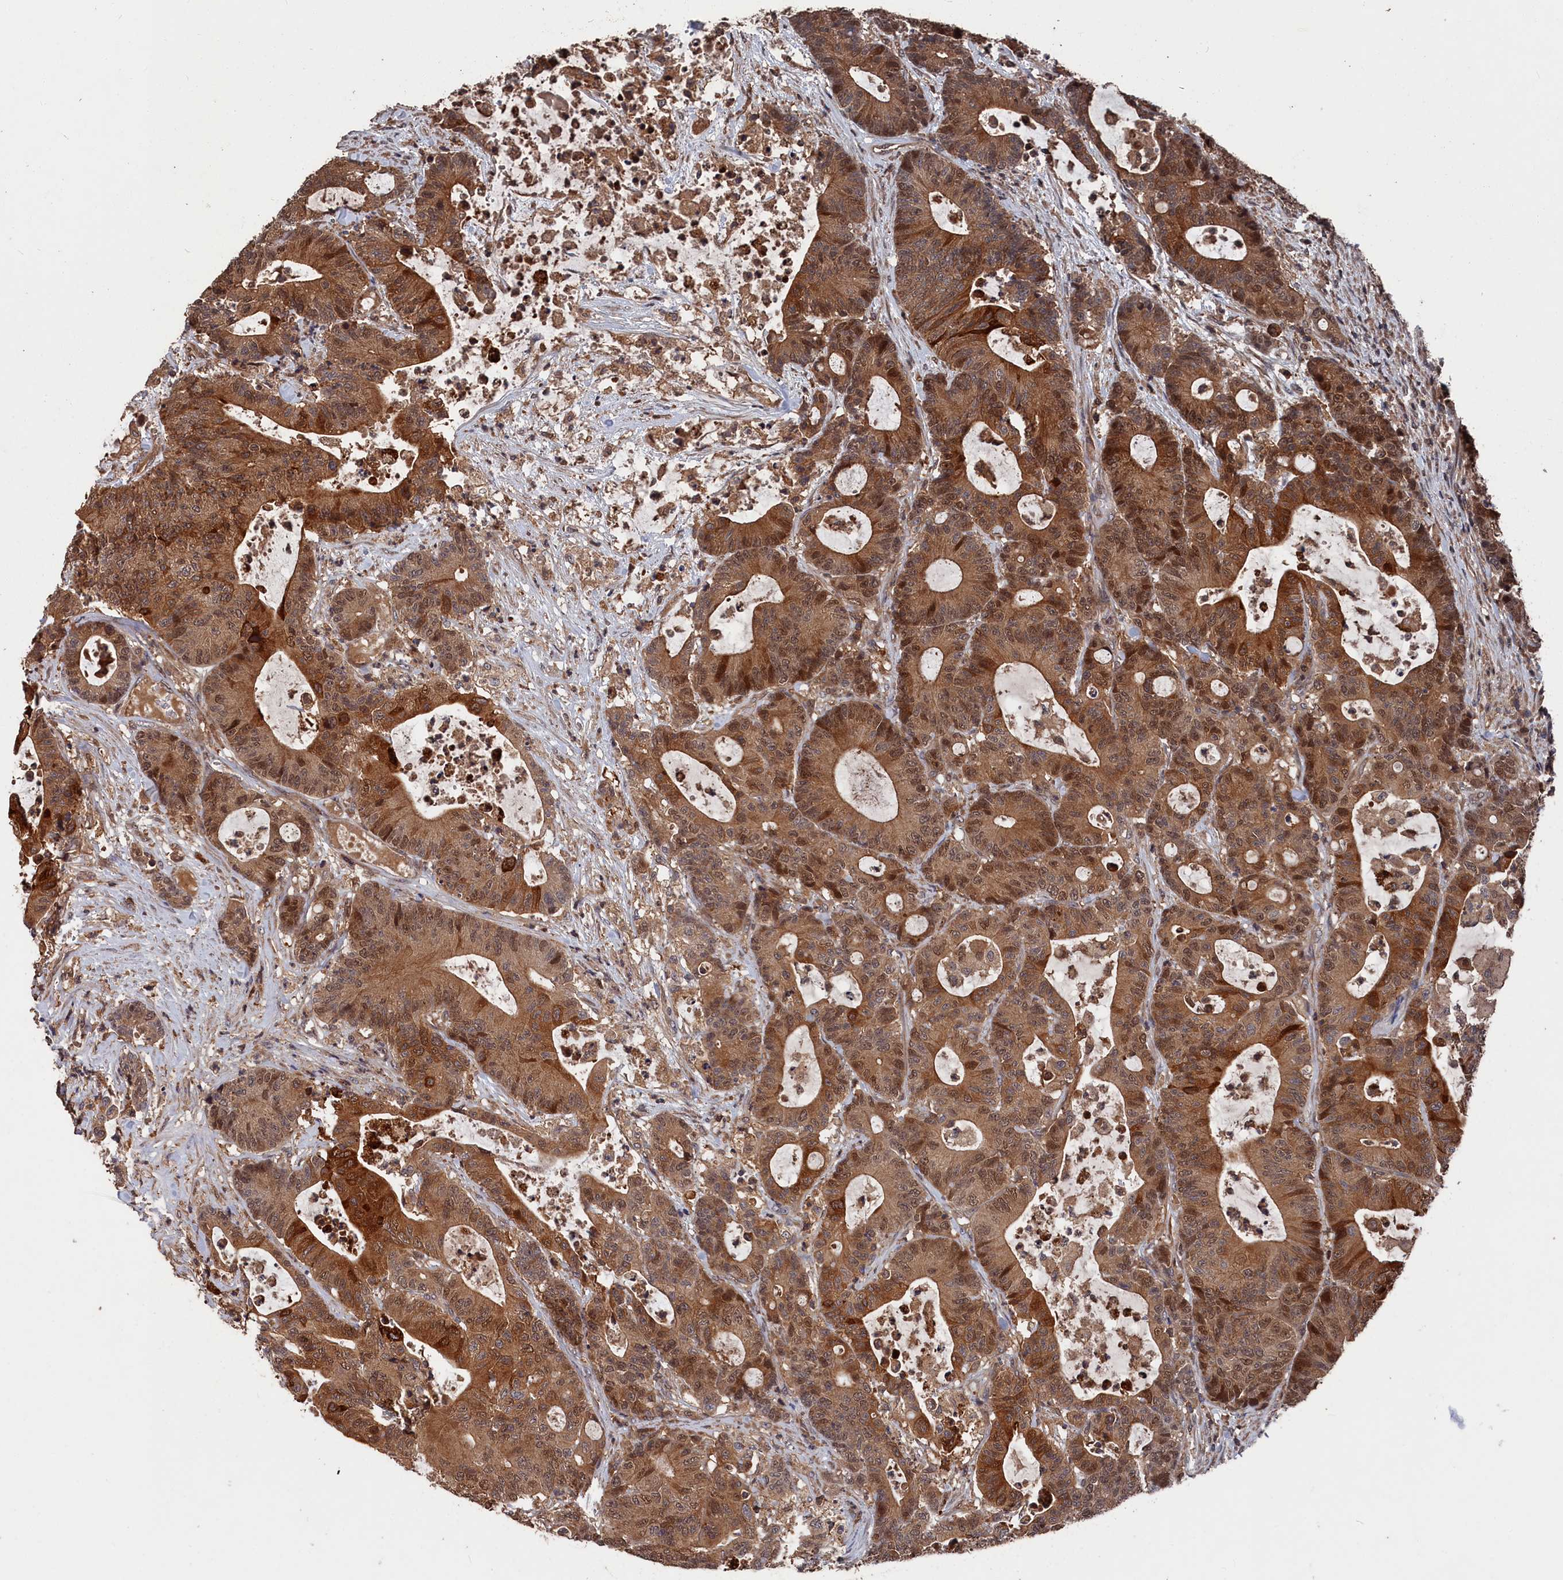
{"staining": {"intensity": "strong", "quantity": ">75%", "location": "cytoplasmic/membranous,nuclear"}, "tissue": "colorectal cancer", "cell_type": "Tumor cells", "image_type": "cancer", "snomed": [{"axis": "morphology", "description": "Adenocarcinoma, NOS"}, {"axis": "topography", "description": "Colon"}], "caption": "This is a histology image of IHC staining of colorectal cancer, which shows strong positivity in the cytoplasmic/membranous and nuclear of tumor cells.", "gene": "RMI2", "patient": {"sex": "female", "age": 84}}